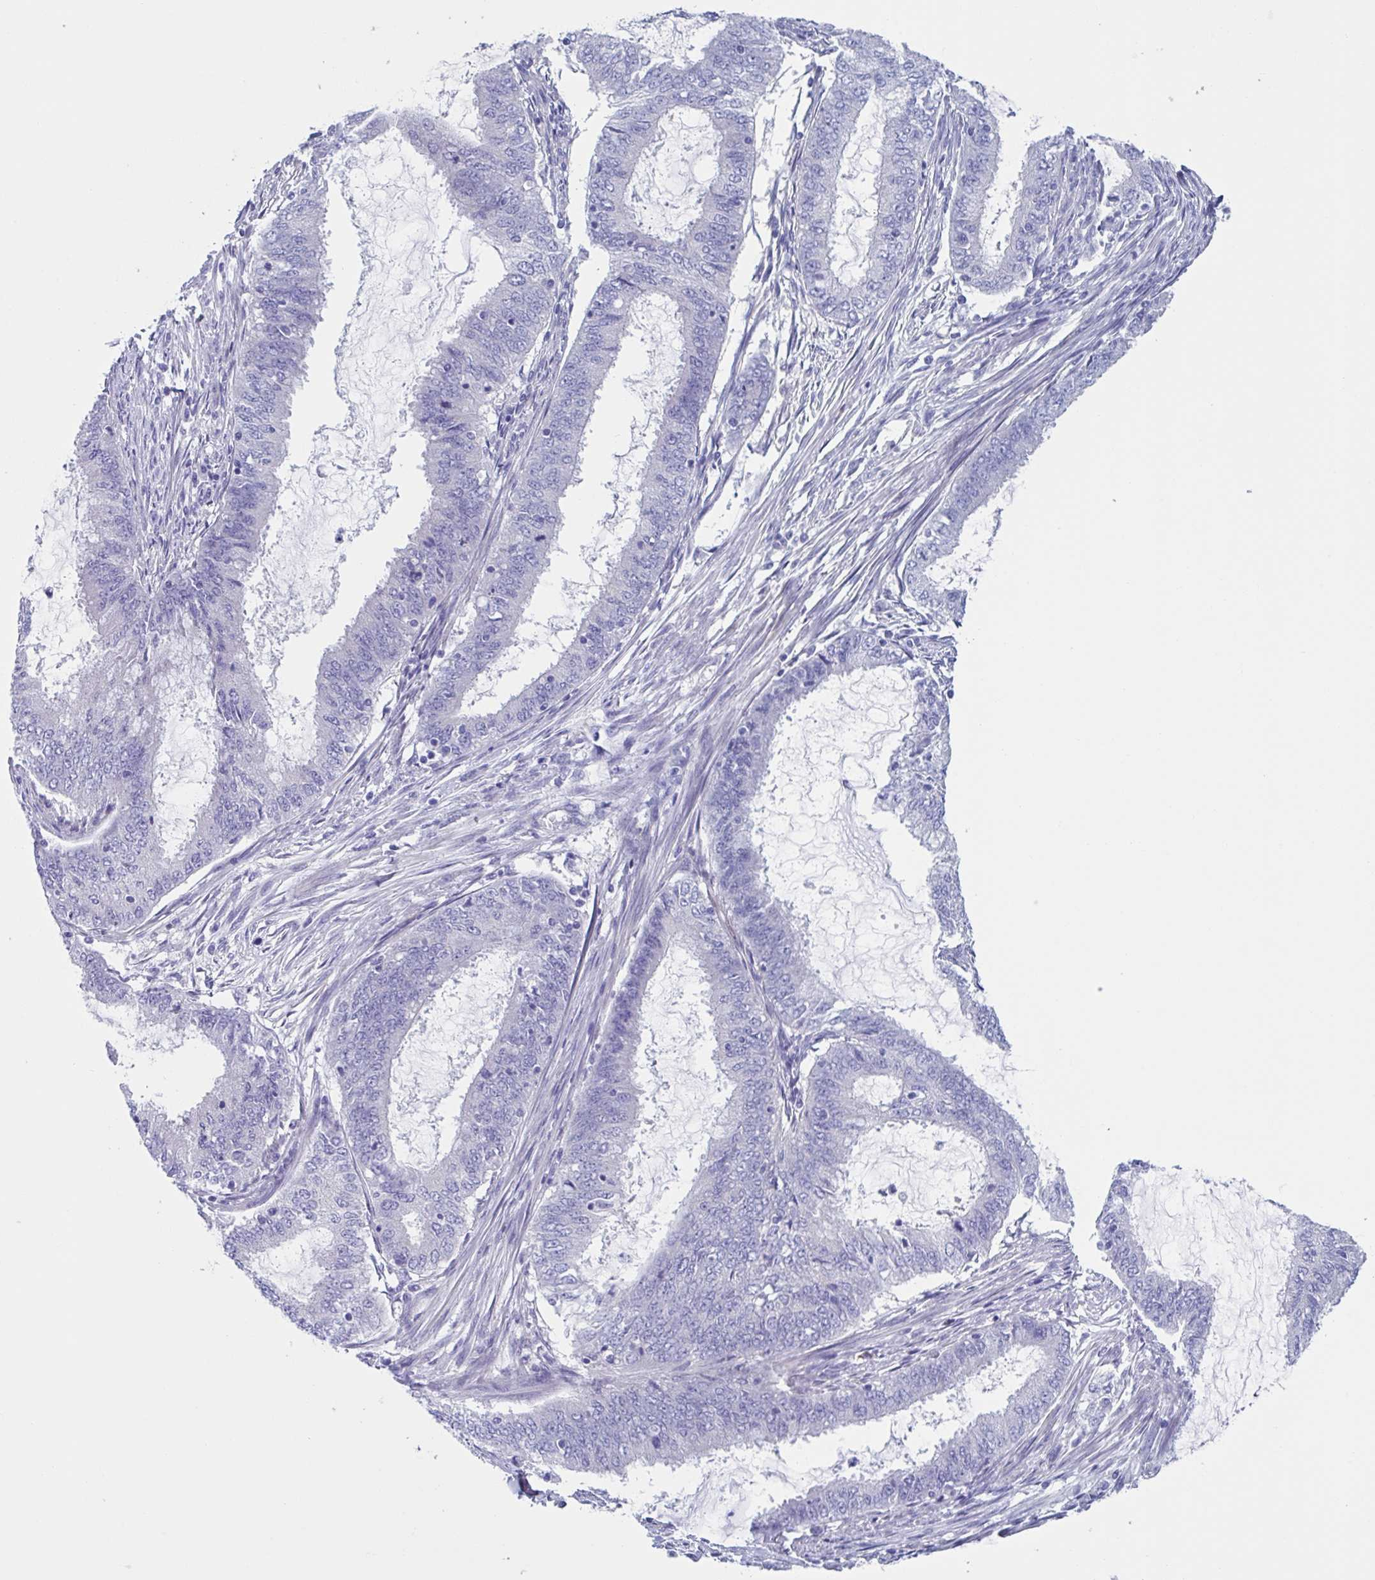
{"staining": {"intensity": "negative", "quantity": "none", "location": "none"}, "tissue": "endometrial cancer", "cell_type": "Tumor cells", "image_type": "cancer", "snomed": [{"axis": "morphology", "description": "Adenocarcinoma, NOS"}, {"axis": "topography", "description": "Endometrium"}], "caption": "Immunohistochemistry (IHC) of adenocarcinoma (endometrial) reveals no staining in tumor cells. (Stains: DAB (3,3'-diaminobenzidine) immunohistochemistry with hematoxylin counter stain, Microscopy: brightfield microscopy at high magnification).", "gene": "LPIN3", "patient": {"sex": "female", "age": 51}}